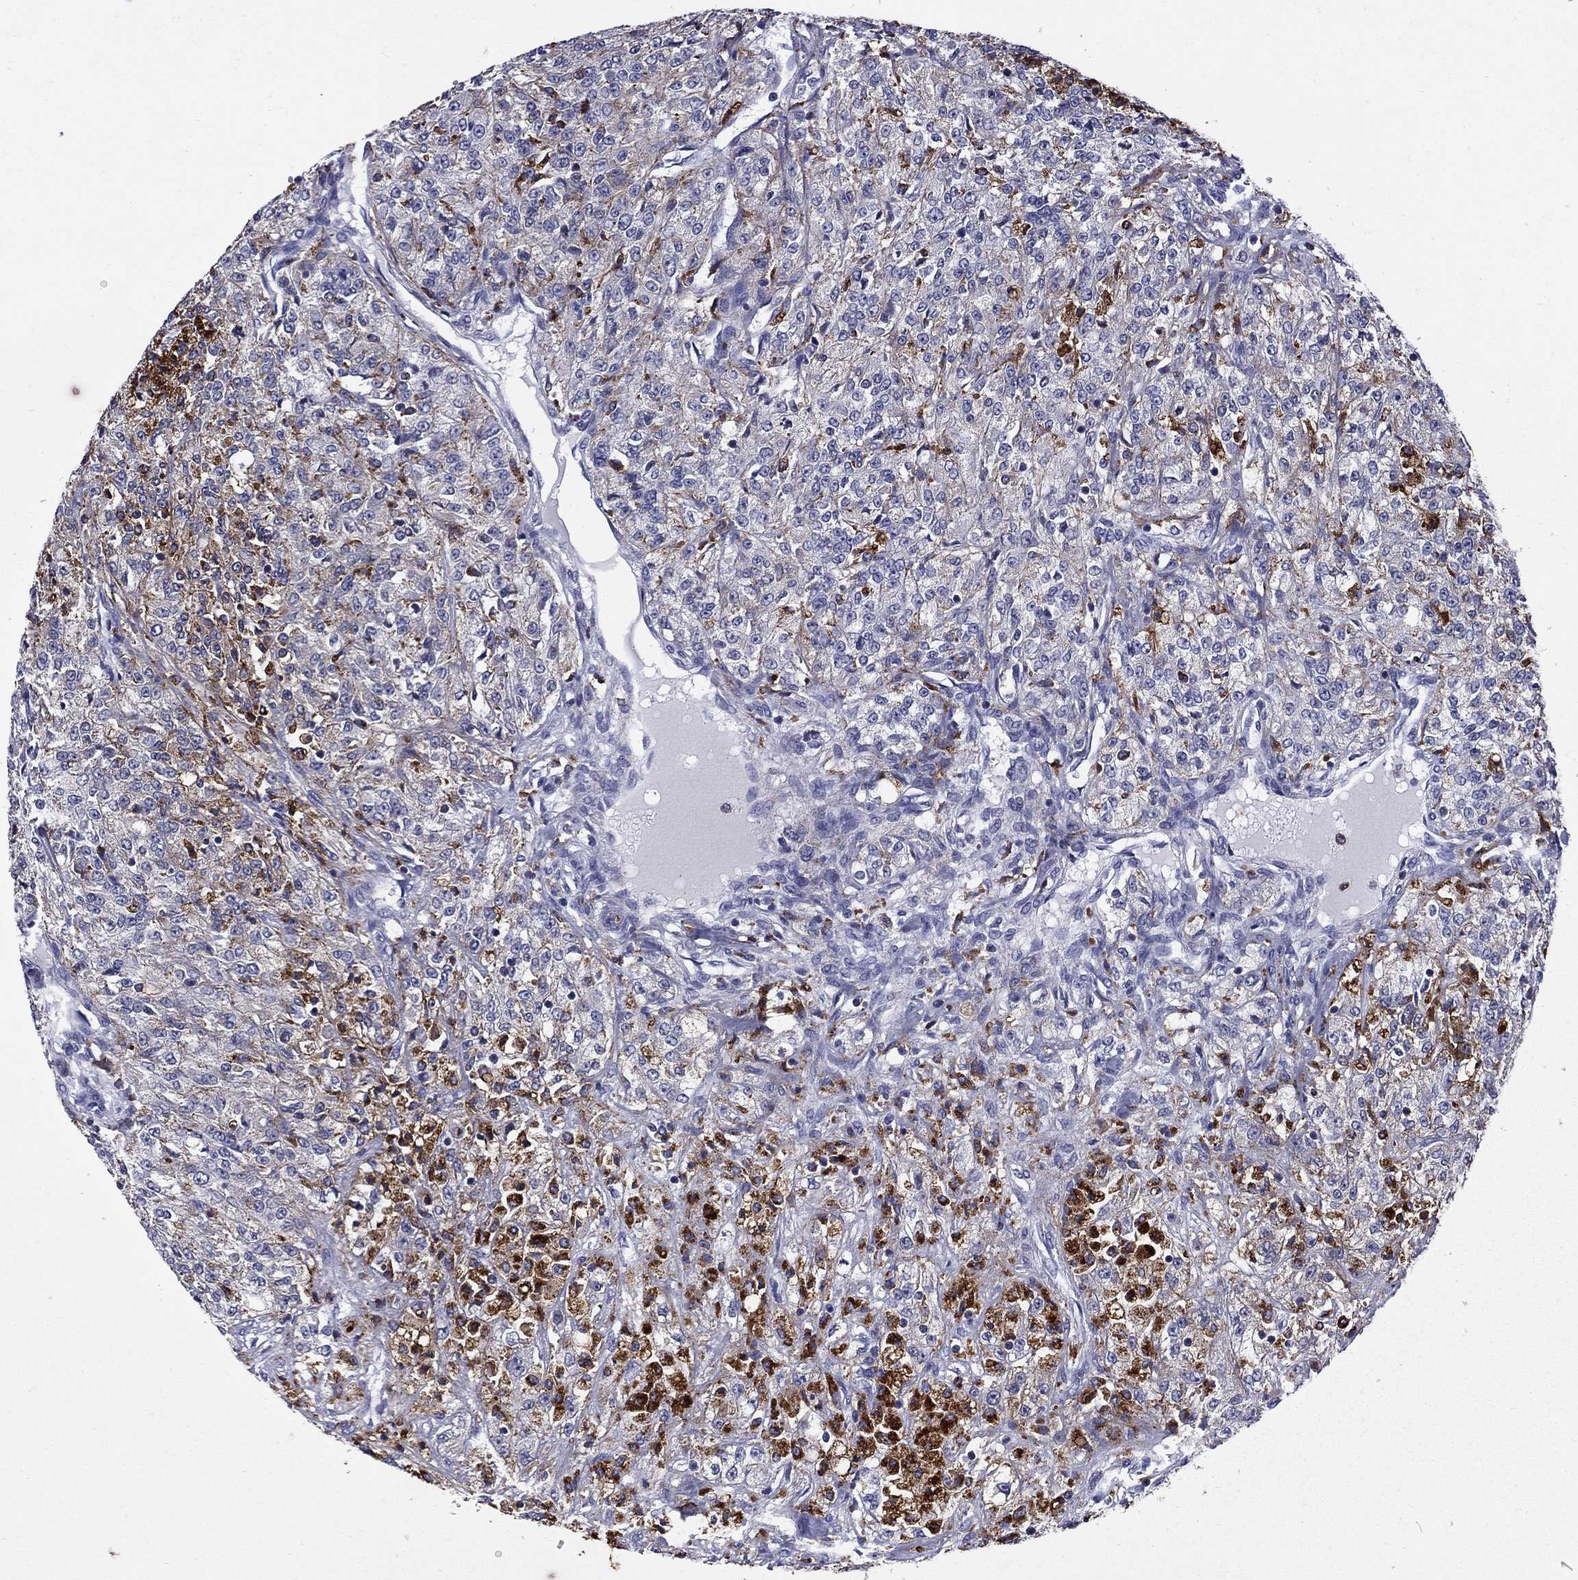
{"staining": {"intensity": "negative", "quantity": "none", "location": "none"}, "tissue": "renal cancer", "cell_type": "Tumor cells", "image_type": "cancer", "snomed": [{"axis": "morphology", "description": "Adenocarcinoma, NOS"}, {"axis": "topography", "description": "Kidney"}], "caption": "Immunohistochemistry photomicrograph of neoplastic tissue: renal cancer (adenocarcinoma) stained with DAB (3,3'-diaminobenzidine) reveals no significant protein expression in tumor cells.", "gene": "MADCAM1", "patient": {"sex": "female", "age": 63}}